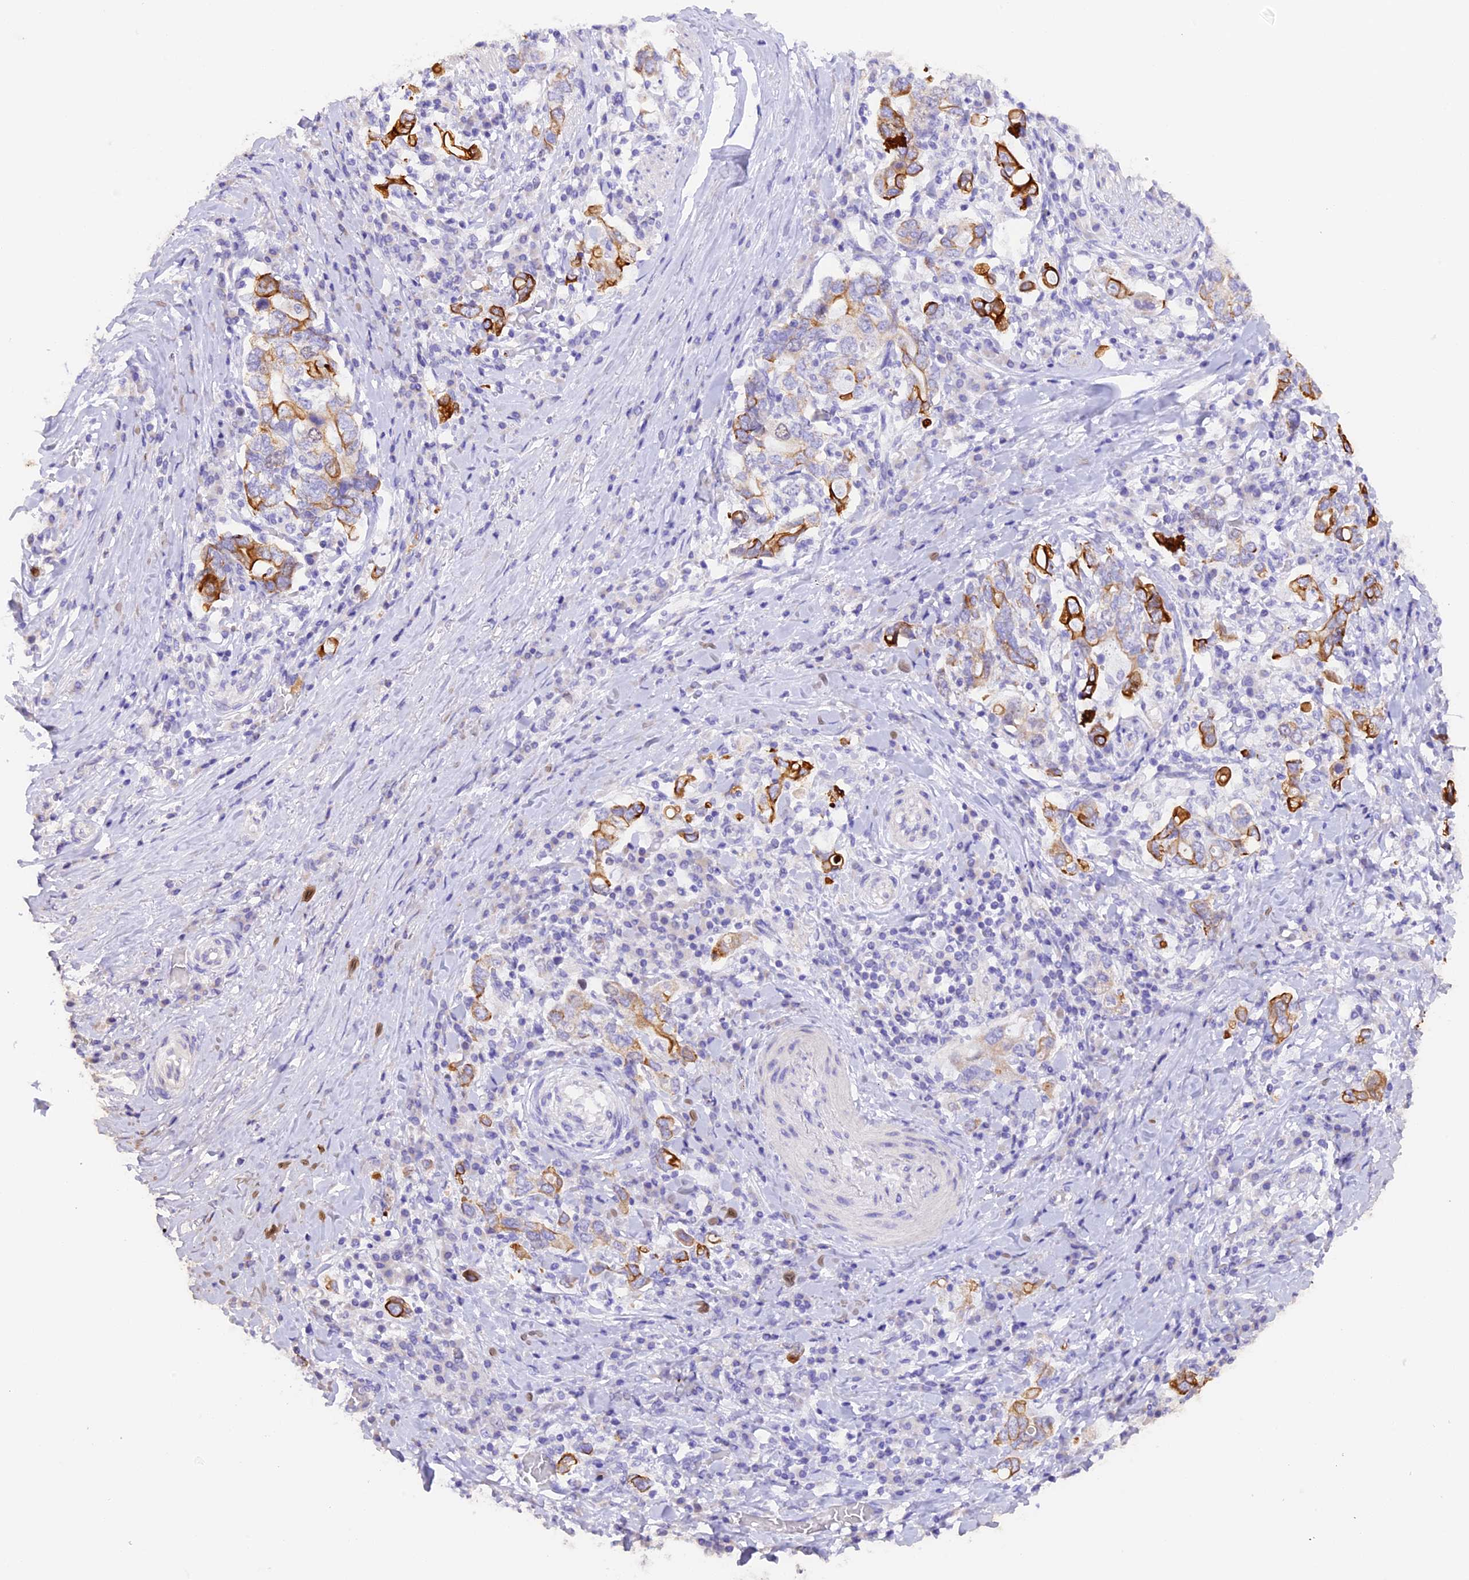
{"staining": {"intensity": "strong", "quantity": "<25%", "location": "cytoplasmic/membranous"}, "tissue": "stomach cancer", "cell_type": "Tumor cells", "image_type": "cancer", "snomed": [{"axis": "morphology", "description": "Adenocarcinoma, NOS"}, {"axis": "topography", "description": "Stomach, upper"}, {"axis": "topography", "description": "Stomach"}], "caption": "Immunohistochemical staining of stomach cancer displays medium levels of strong cytoplasmic/membranous expression in about <25% of tumor cells.", "gene": "PKIA", "patient": {"sex": "male", "age": 62}}